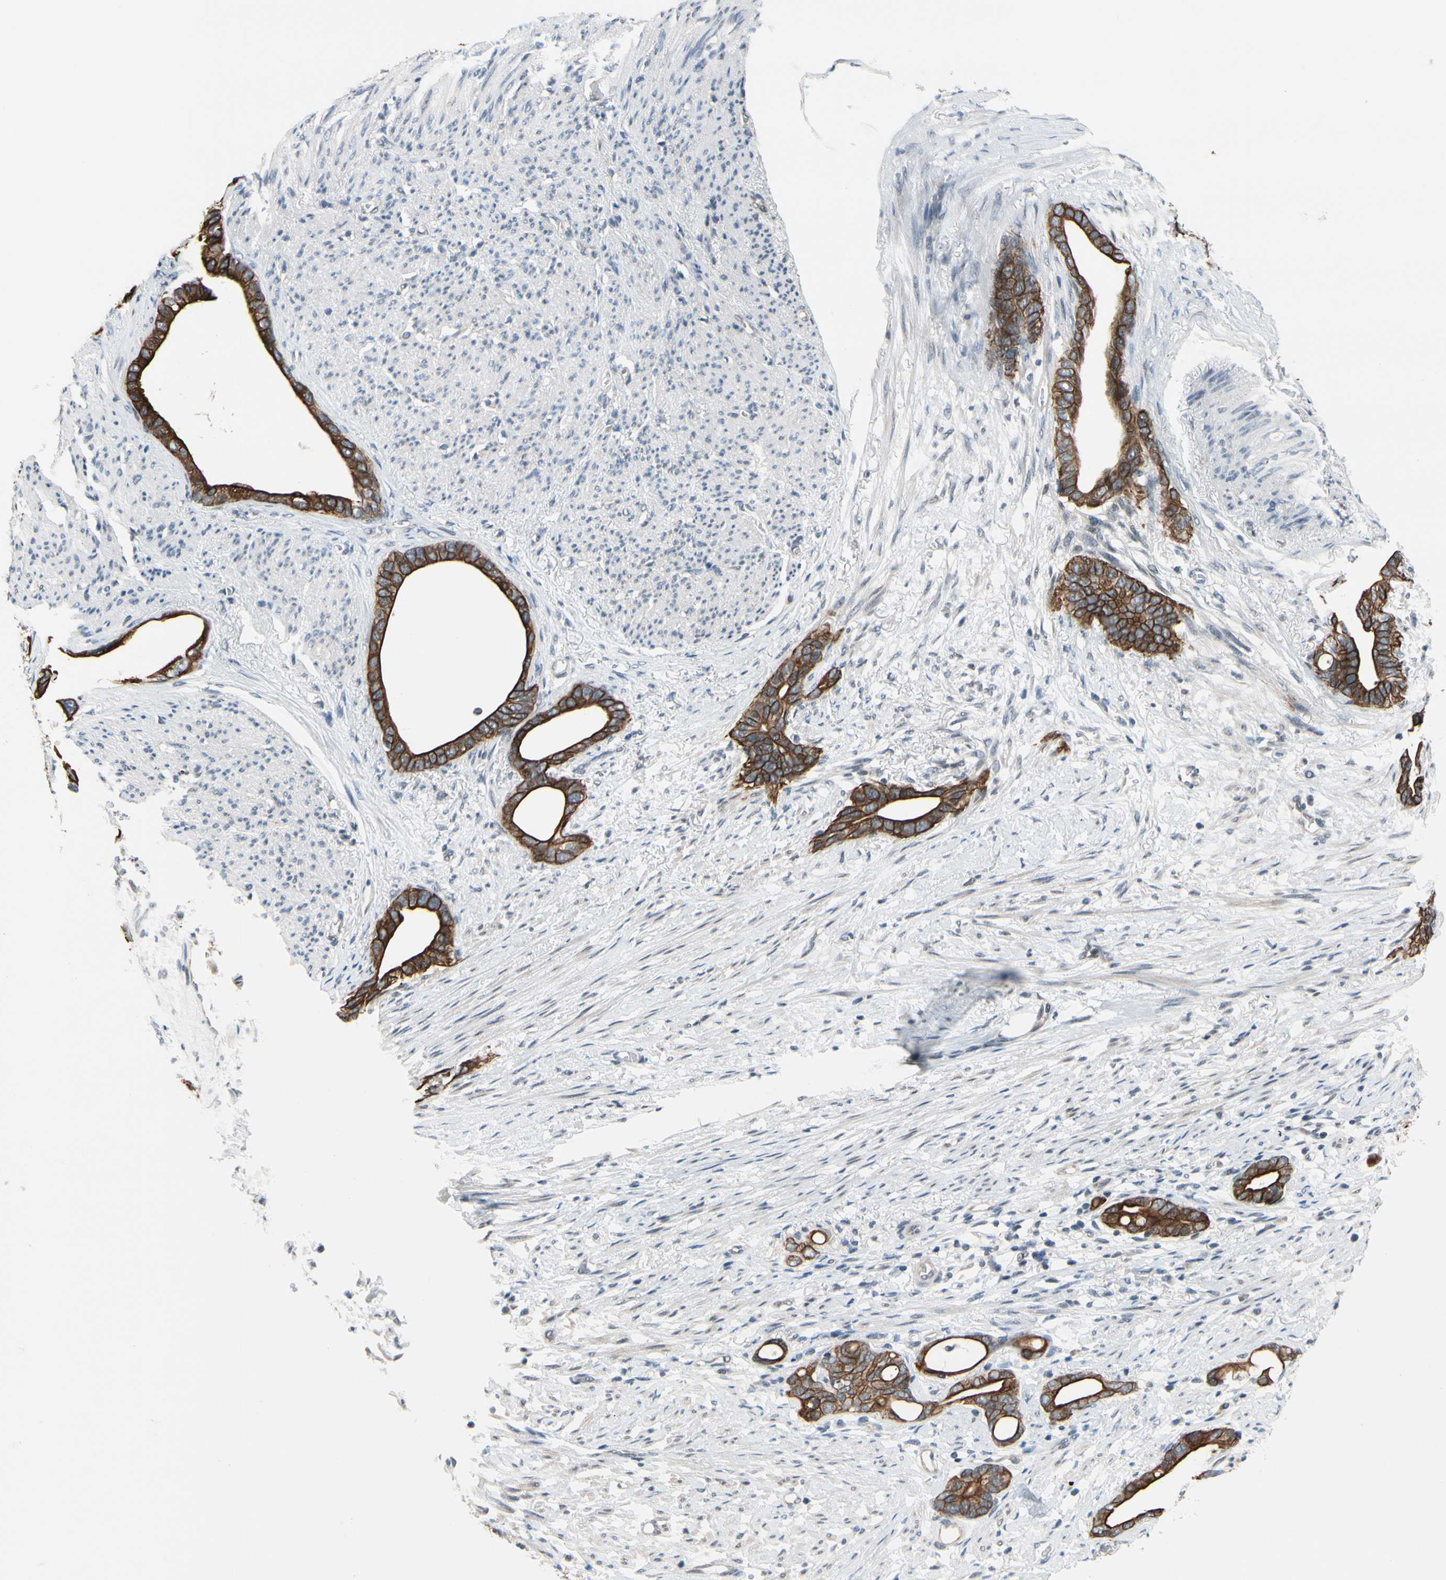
{"staining": {"intensity": "strong", "quantity": ">75%", "location": "cytoplasmic/membranous"}, "tissue": "stomach cancer", "cell_type": "Tumor cells", "image_type": "cancer", "snomed": [{"axis": "morphology", "description": "Adenocarcinoma, NOS"}, {"axis": "topography", "description": "Stomach"}], "caption": "This micrograph exhibits immunohistochemistry (IHC) staining of human stomach cancer (adenocarcinoma), with high strong cytoplasmic/membranous expression in approximately >75% of tumor cells.", "gene": "TAF12", "patient": {"sex": "female", "age": 75}}